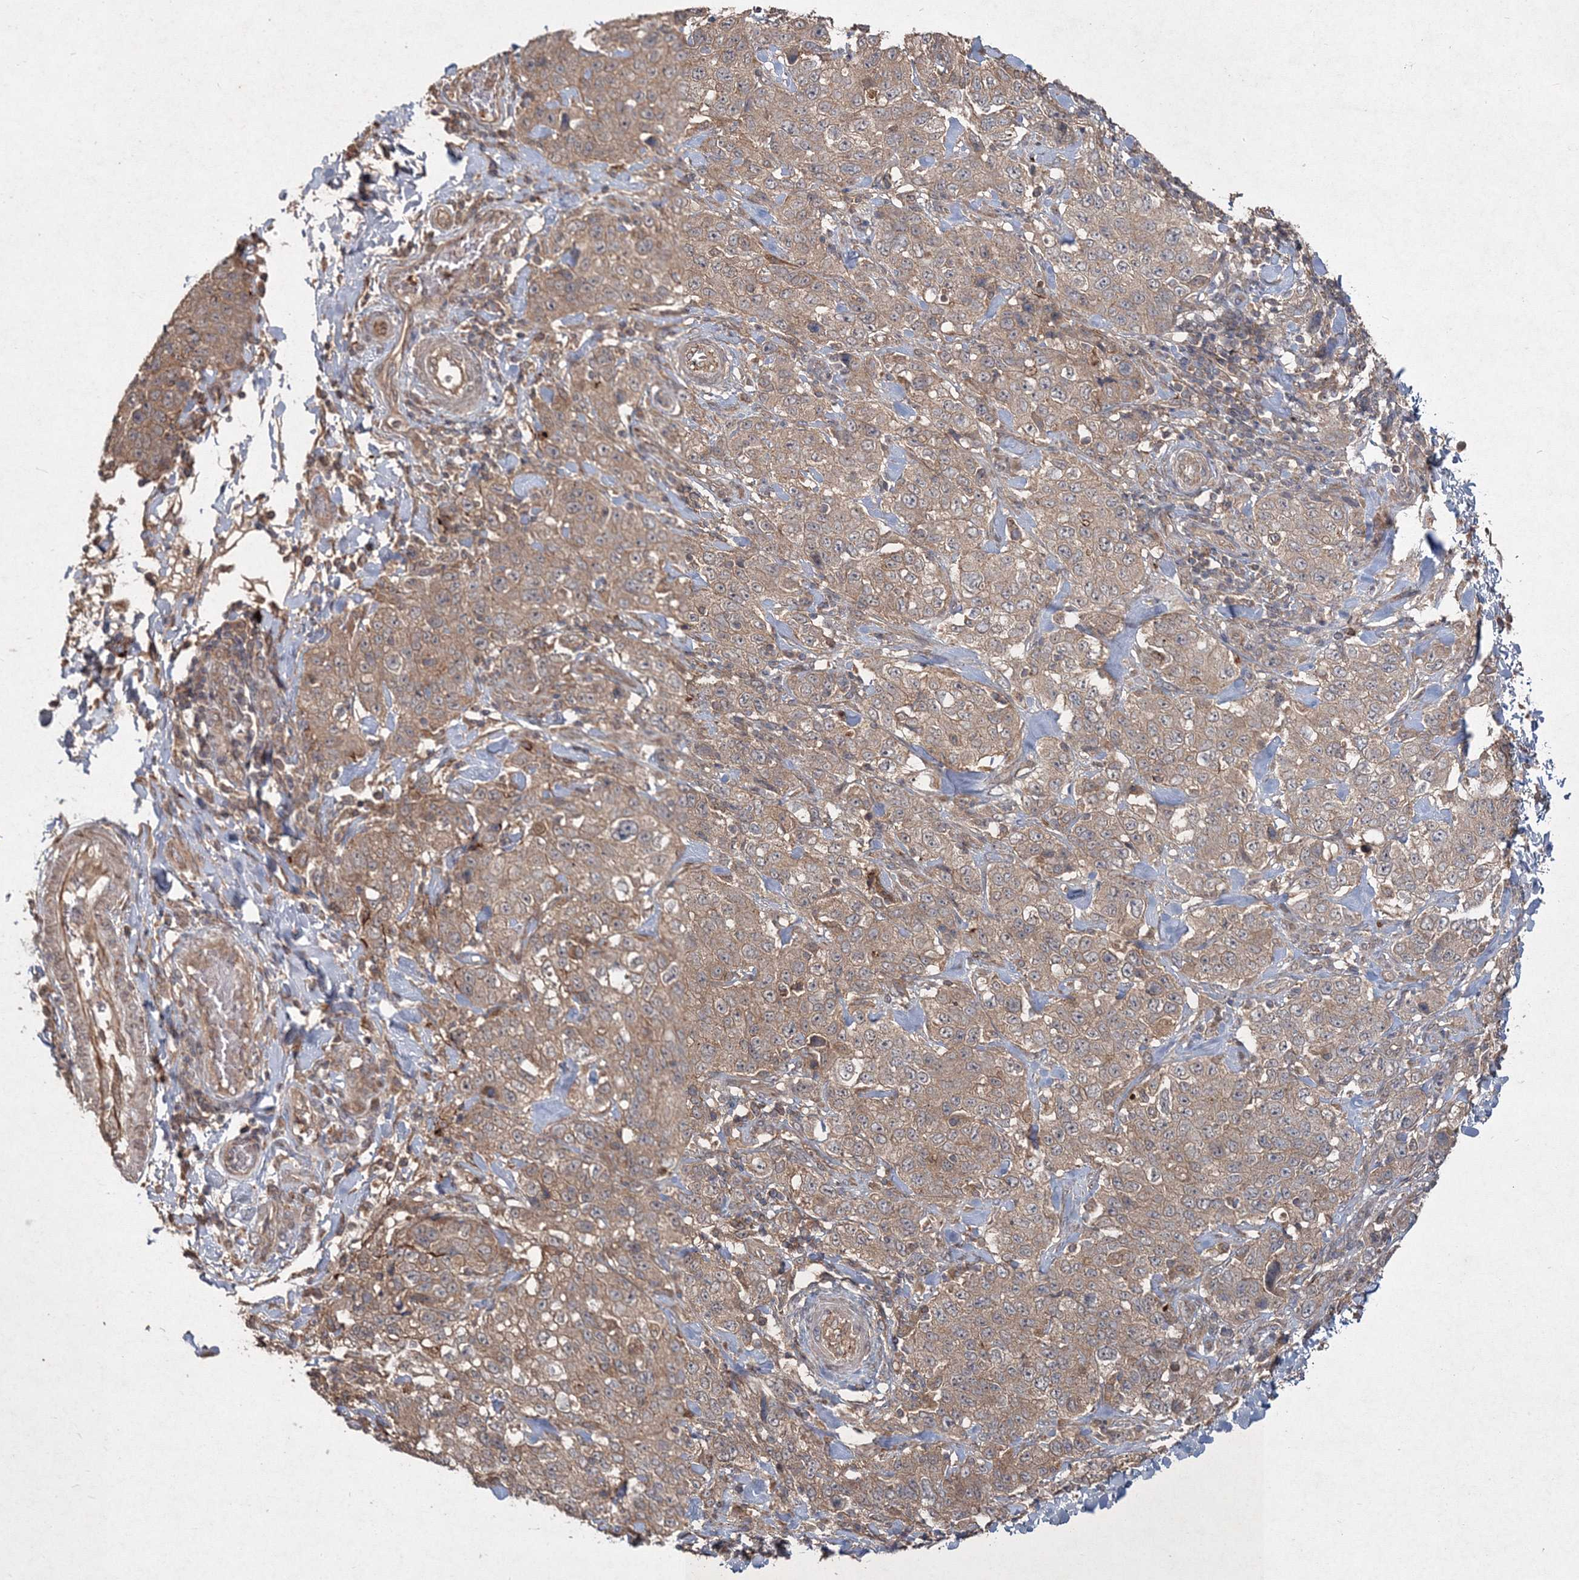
{"staining": {"intensity": "weak", "quantity": ">75%", "location": "cytoplasmic/membranous"}, "tissue": "stomach cancer", "cell_type": "Tumor cells", "image_type": "cancer", "snomed": [{"axis": "morphology", "description": "Adenocarcinoma, NOS"}, {"axis": "topography", "description": "Stomach"}], "caption": "Tumor cells display weak cytoplasmic/membranous staining in about >75% of cells in stomach cancer (adenocarcinoma).", "gene": "SPRY1", "patient": {"sex": "male", "age": 48}}